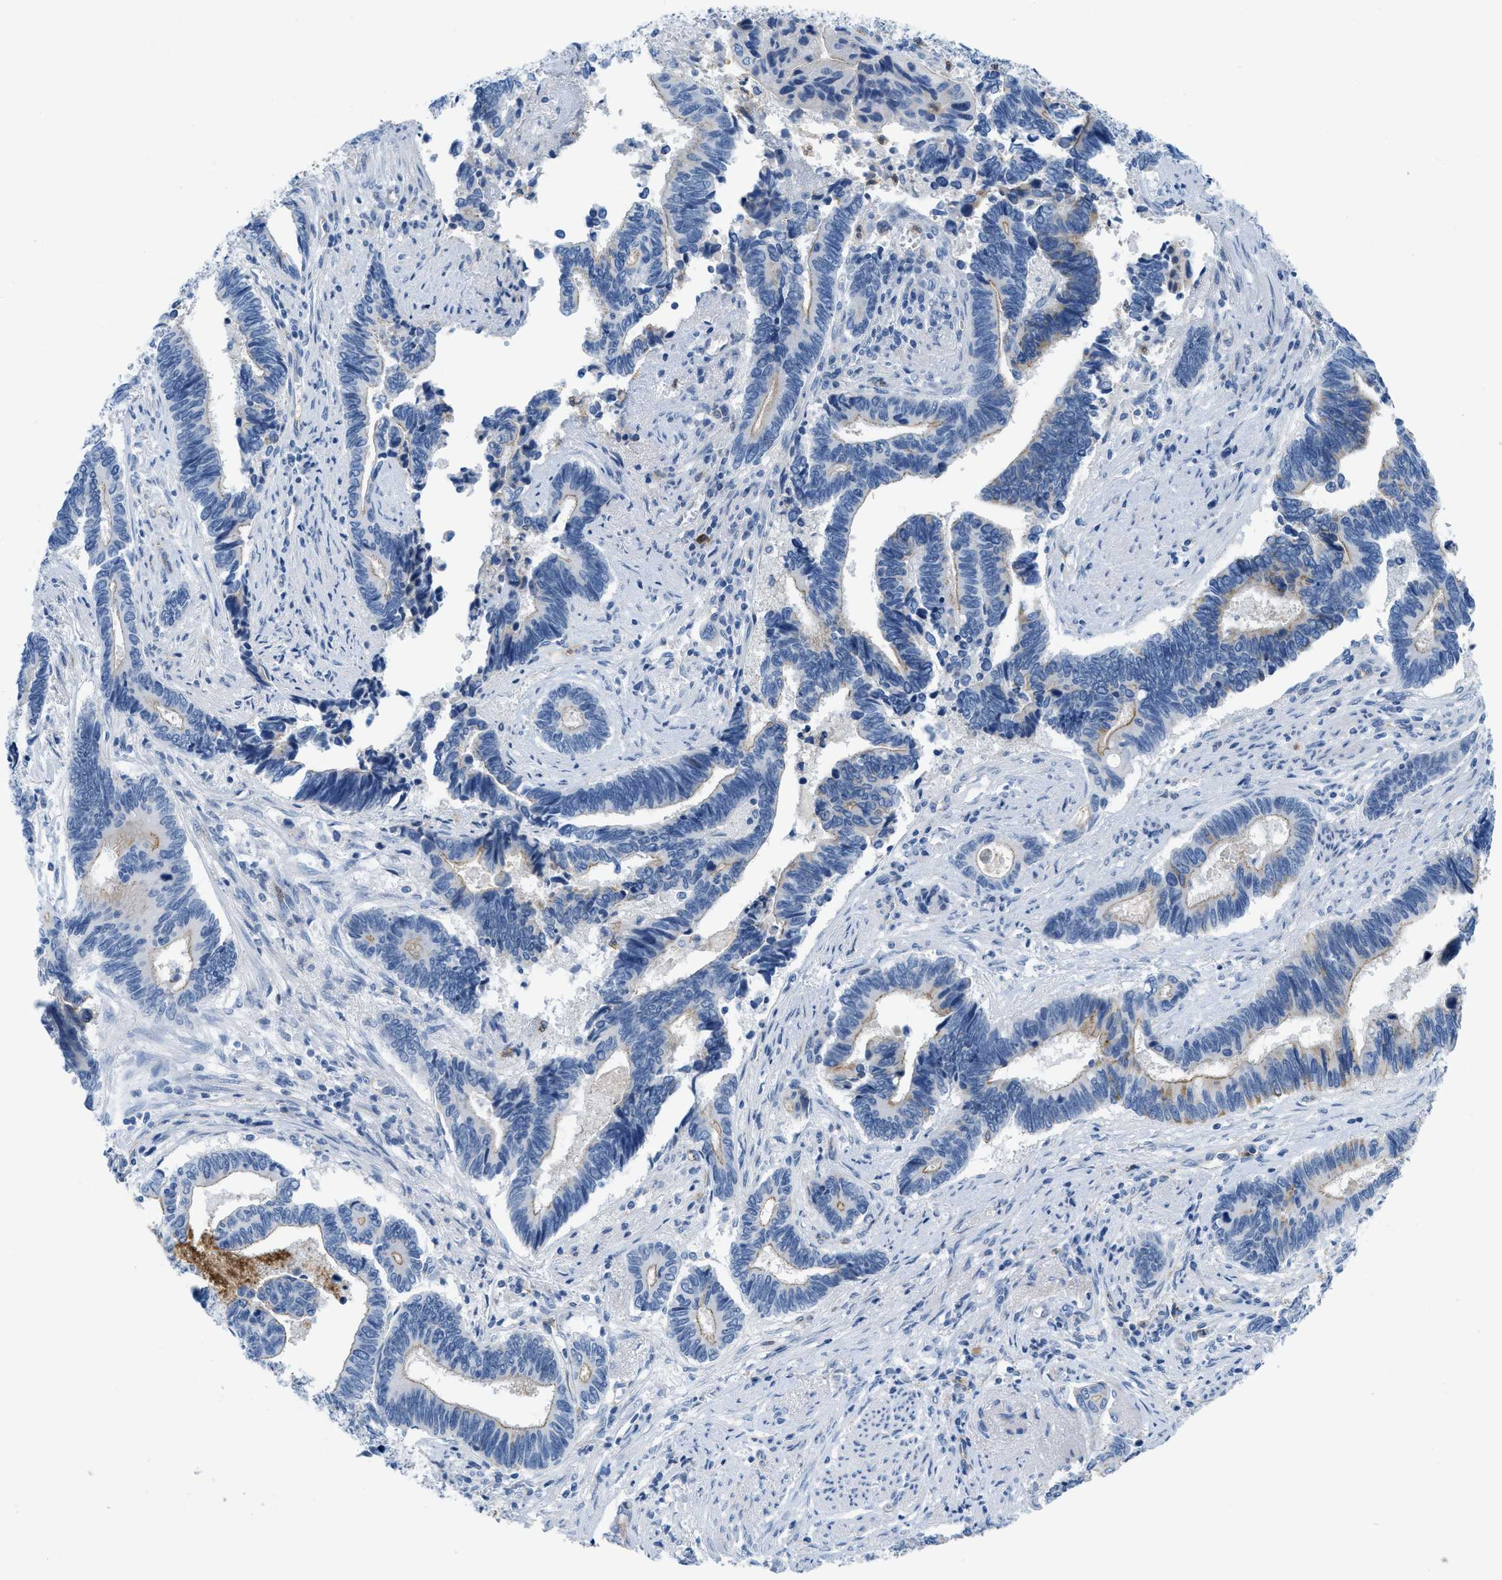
{"staining": {"intensity": "weak", "quantity": "<25%", "location": "cytoplasmic/membranous"}, "tissue": "pancreatic cancer", "cell_type": "Tumor cells", "image_type": "cancer", "snomed": [{"axis": "morphology", "description": "Adenocarcinoma, NOS"}, {"axis": "topography", "description": "Pancreas"}], "caption": "DAB (3,3'-diaminobenzidine) immunohistochemical staining of human pancreatic cancer (adenocarcinoma) exhibits no significant expression in tumor cells.", "gene": "CRB3", "patient": {"sex": "female", "age": 70}}